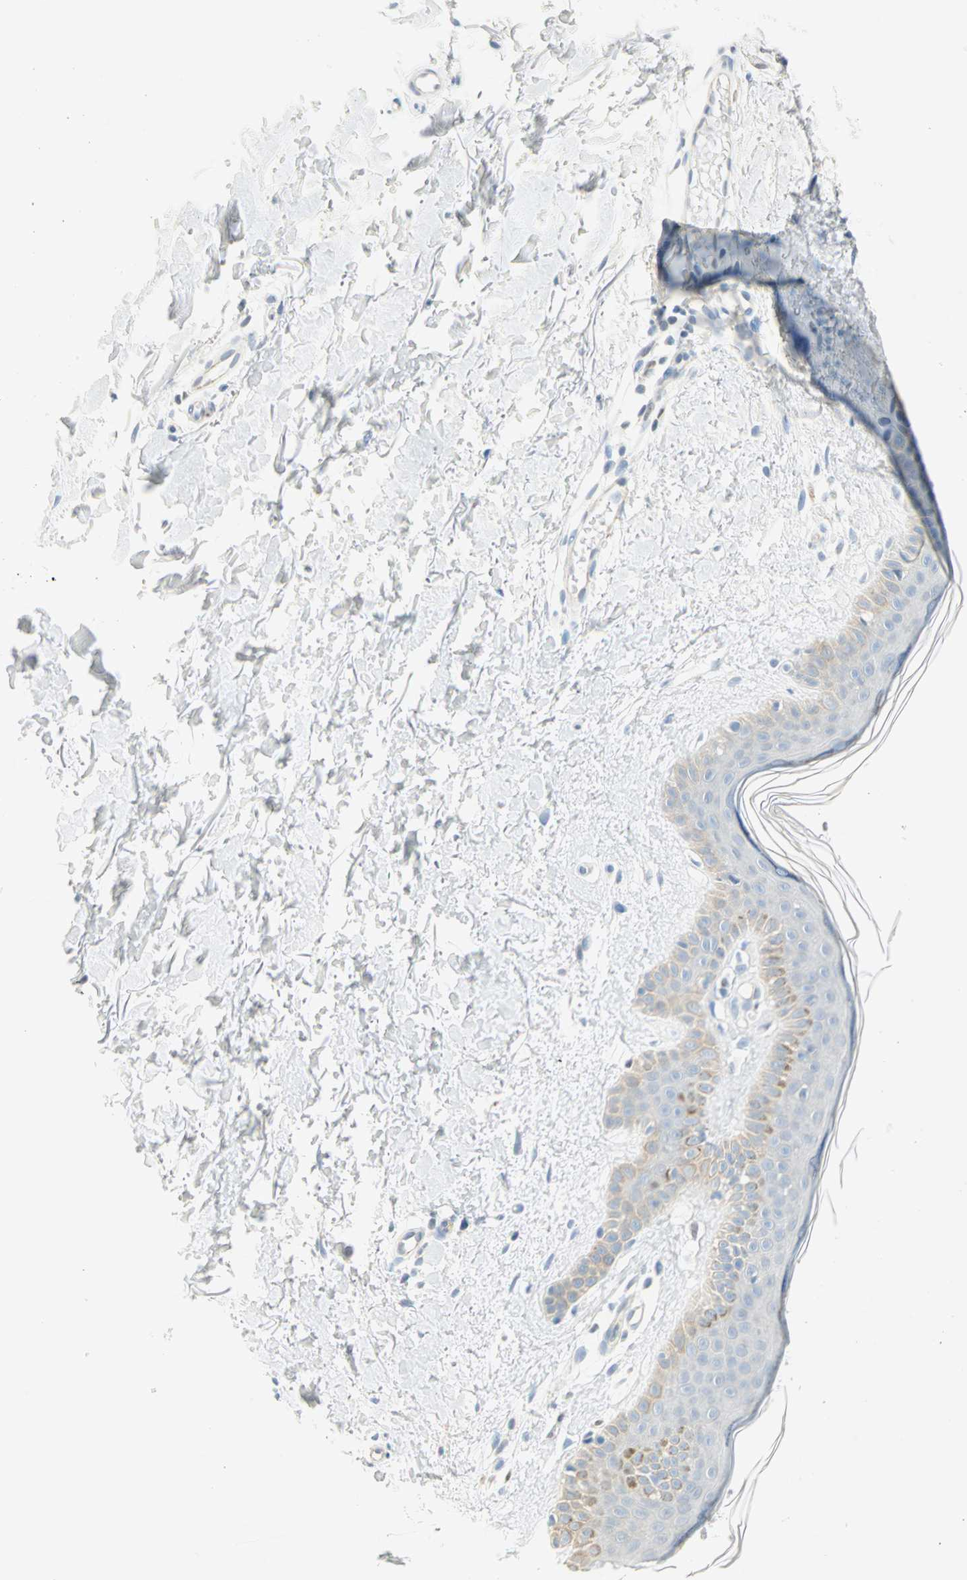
{"staining": {"intensity": "negative", "quantity": "none", "location": "none"}, "tissue": "skin", "cell_type": "Fibroblasts", "image_type": "normal", "snomed": [{"axis": "morphology", "description": "Normal tissue, NOS"}, {"axis": "topography", "description": "Skin"}], "caption": "This histopathology image is of normal skin stained with IHC to label a protein in brown with the nuclei are counter-stained blue. There is no positivity in fibroblasts.", "gene": "MLLT10", "patient": {"sex": "female", "age": 56}}